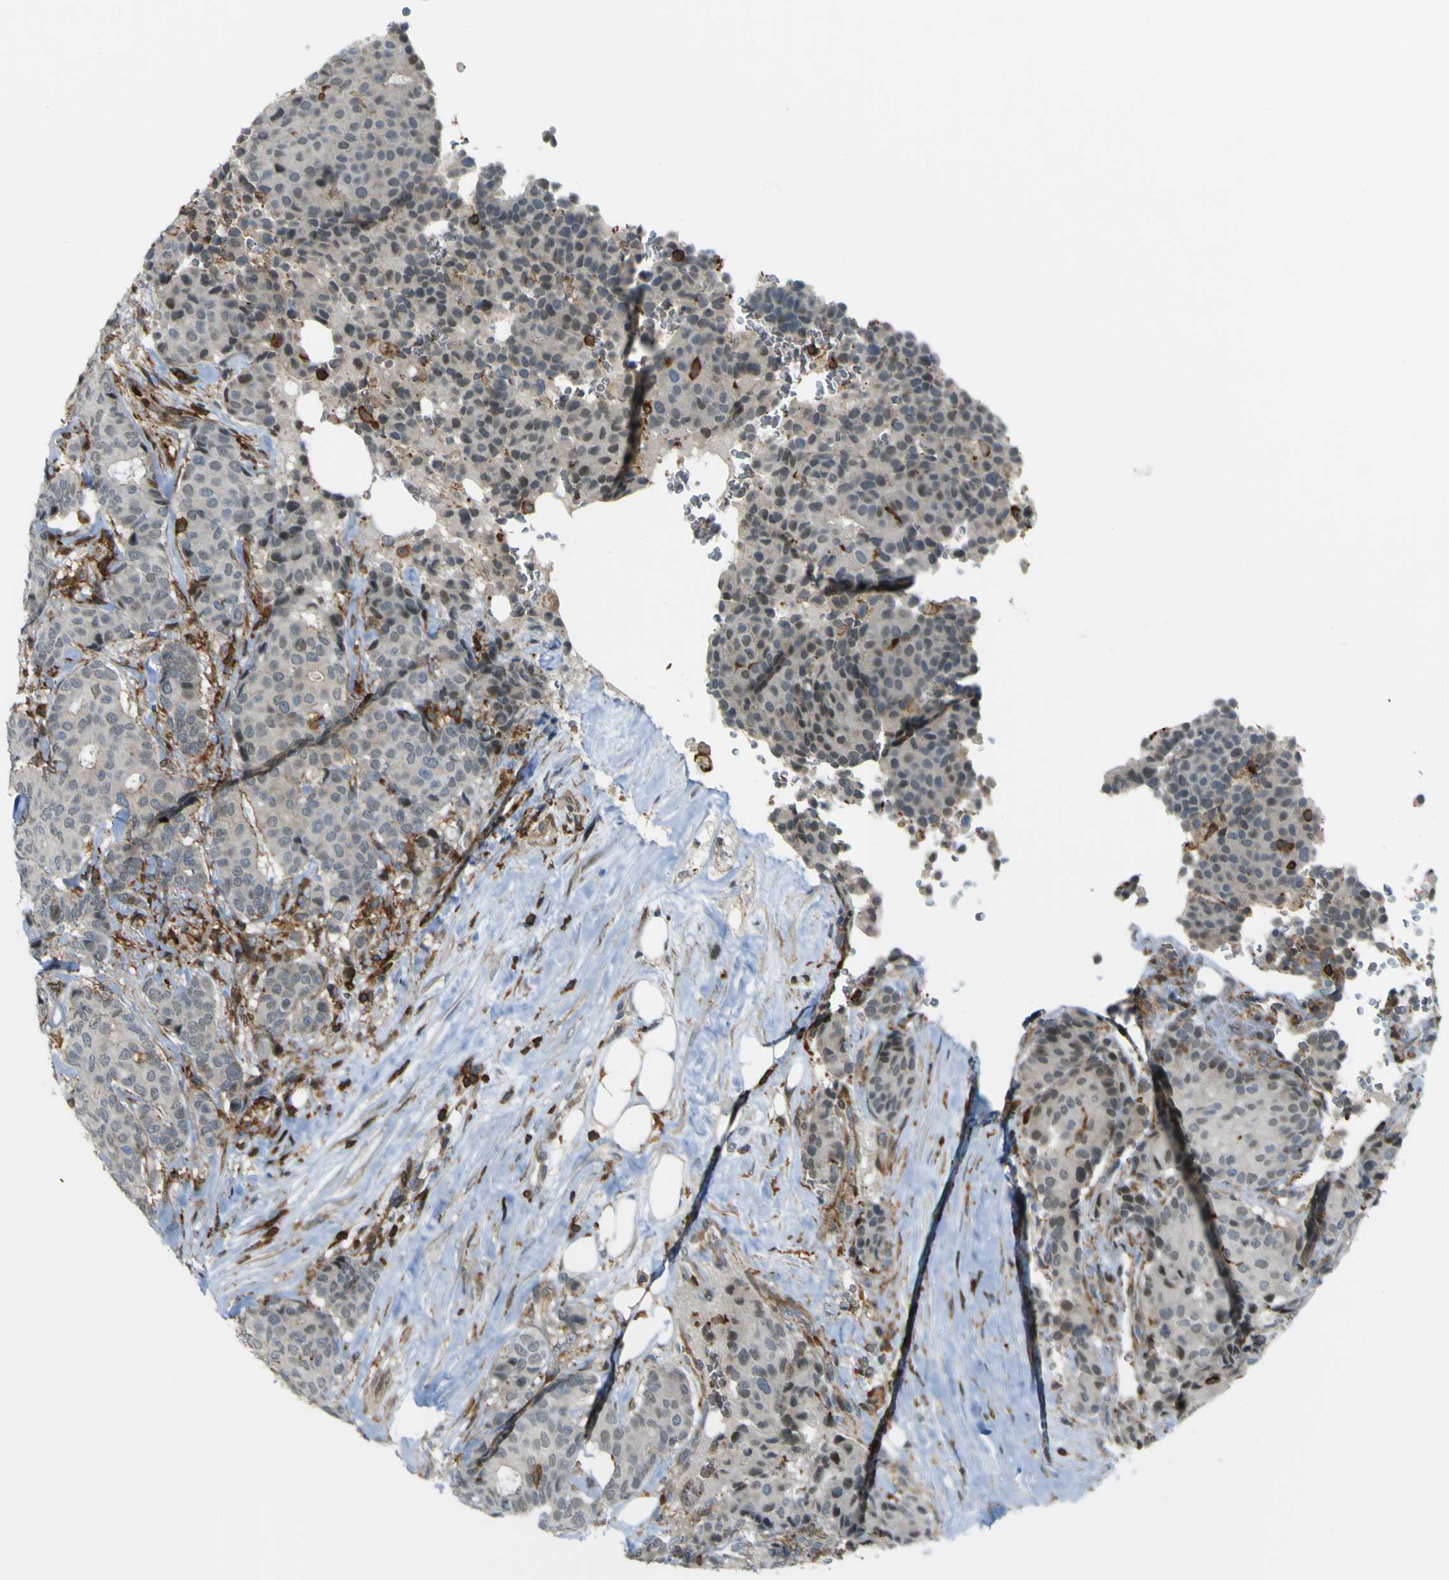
{"staining": {"intensity": "weak", "quantity": "<25%", "location": "nuclear"}, "tissue": "breast cancer", "cell_type": "Tumor cells", "image_type": "cancer", "snomed": [{"axis": "morphology", "description": "Duct carcinoma"}, {"axis": "topography", "description": "Breast"}], "caption": "Immunohistochemical staining of human breast cancer displays no significant positivity in tumor cells.", "gene": "PCDHB5", "patient": {"sex": "female", "age": 75}}